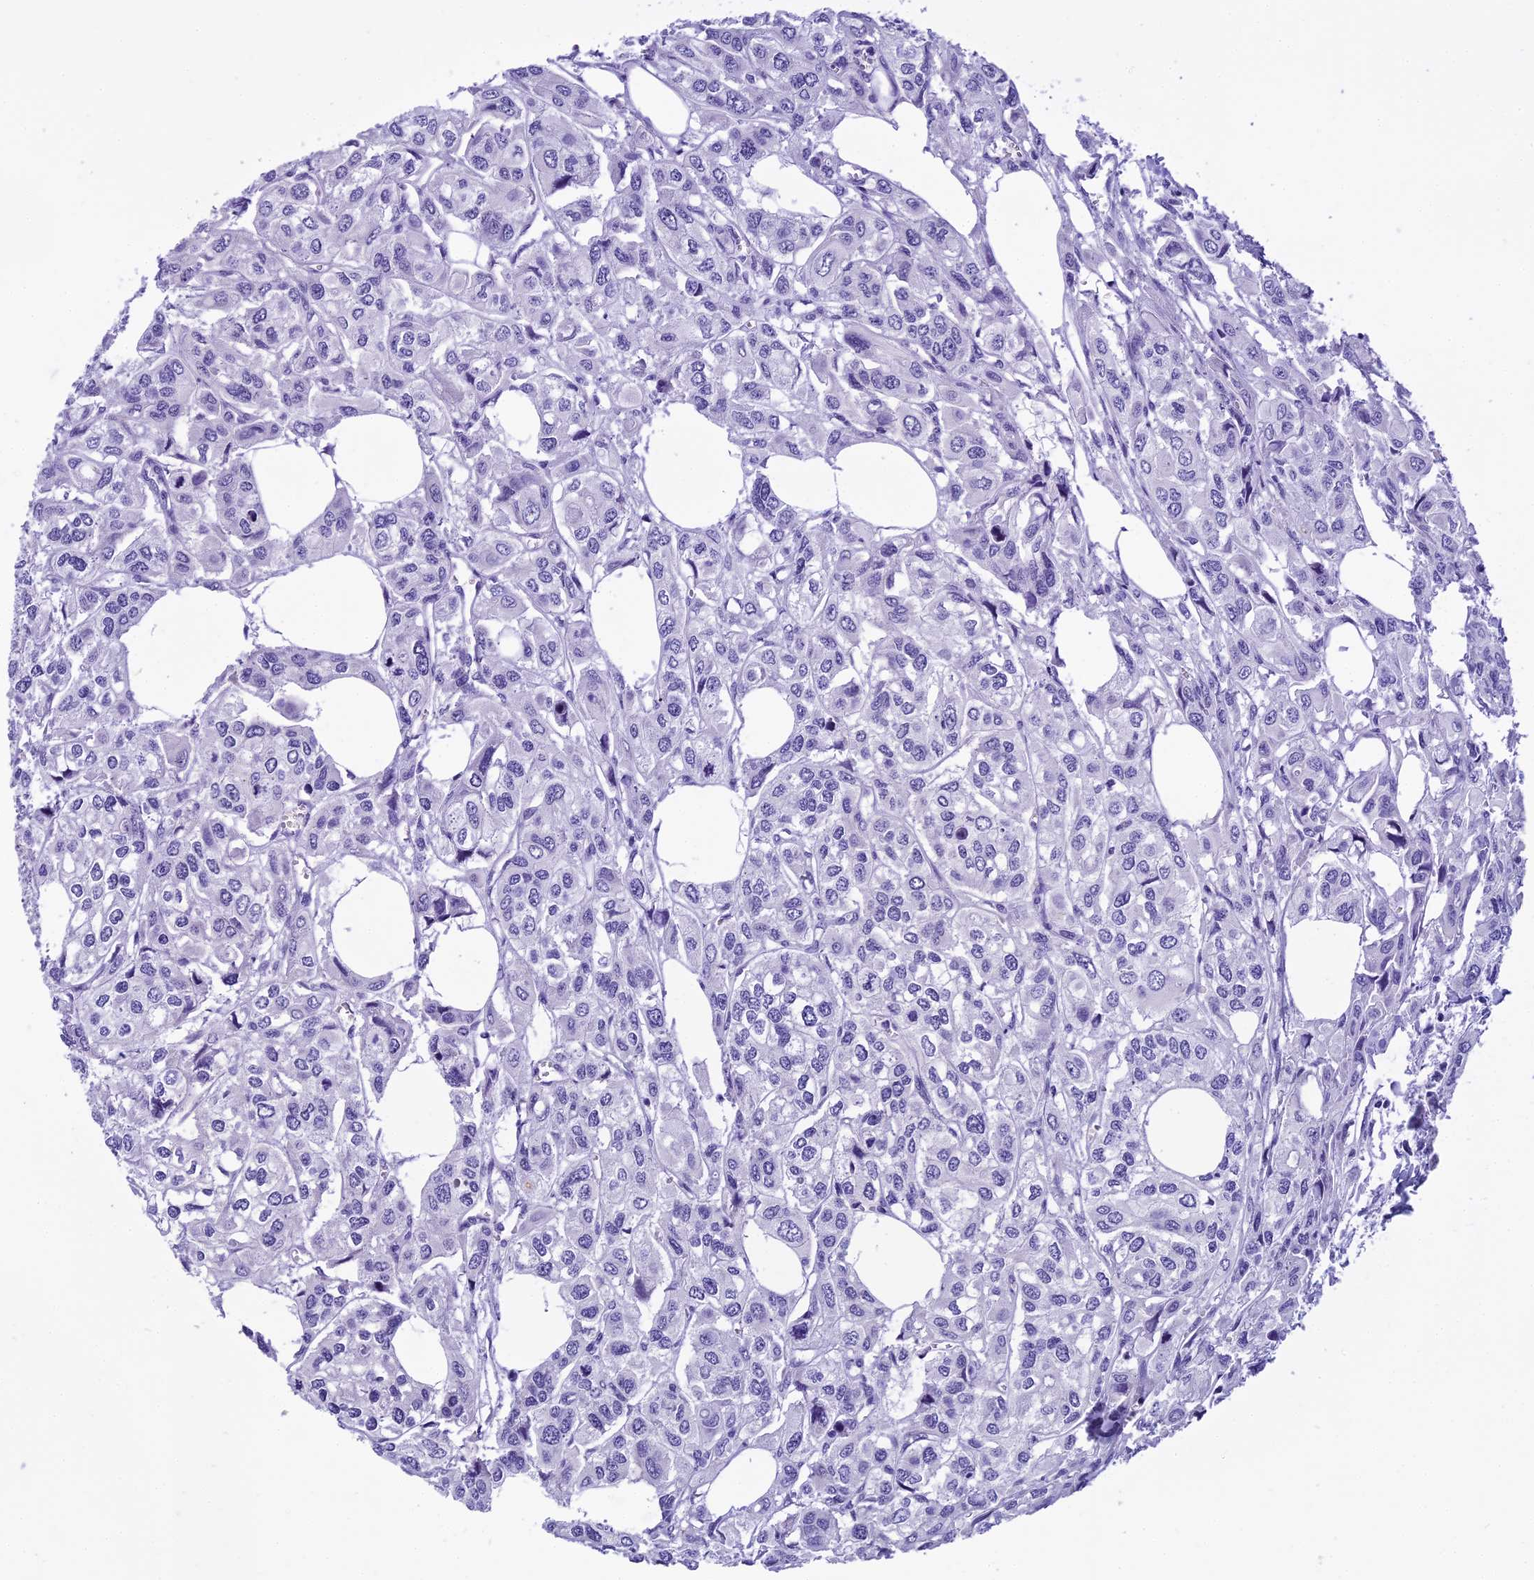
{"staining": {"intensity": "negative", "quantity": "none", "location": "none"}, "tissue": "urothelial cancer", "cell_type": "Tumor cells", "image_type": "cancer", "snomed": [{"axis": "morphology", "description": "Urothelial carcinoma, High grade"}, {"axis": "topography", "description": "Urinary bladder"}], "caption": "This is an immunohistochemistry photomicrograph of human urothelial carcinoma (high-grade). There is no expression in tumor cells.", "gene": "KCTD14", "patient": {"sex": "male", "age": 67}}